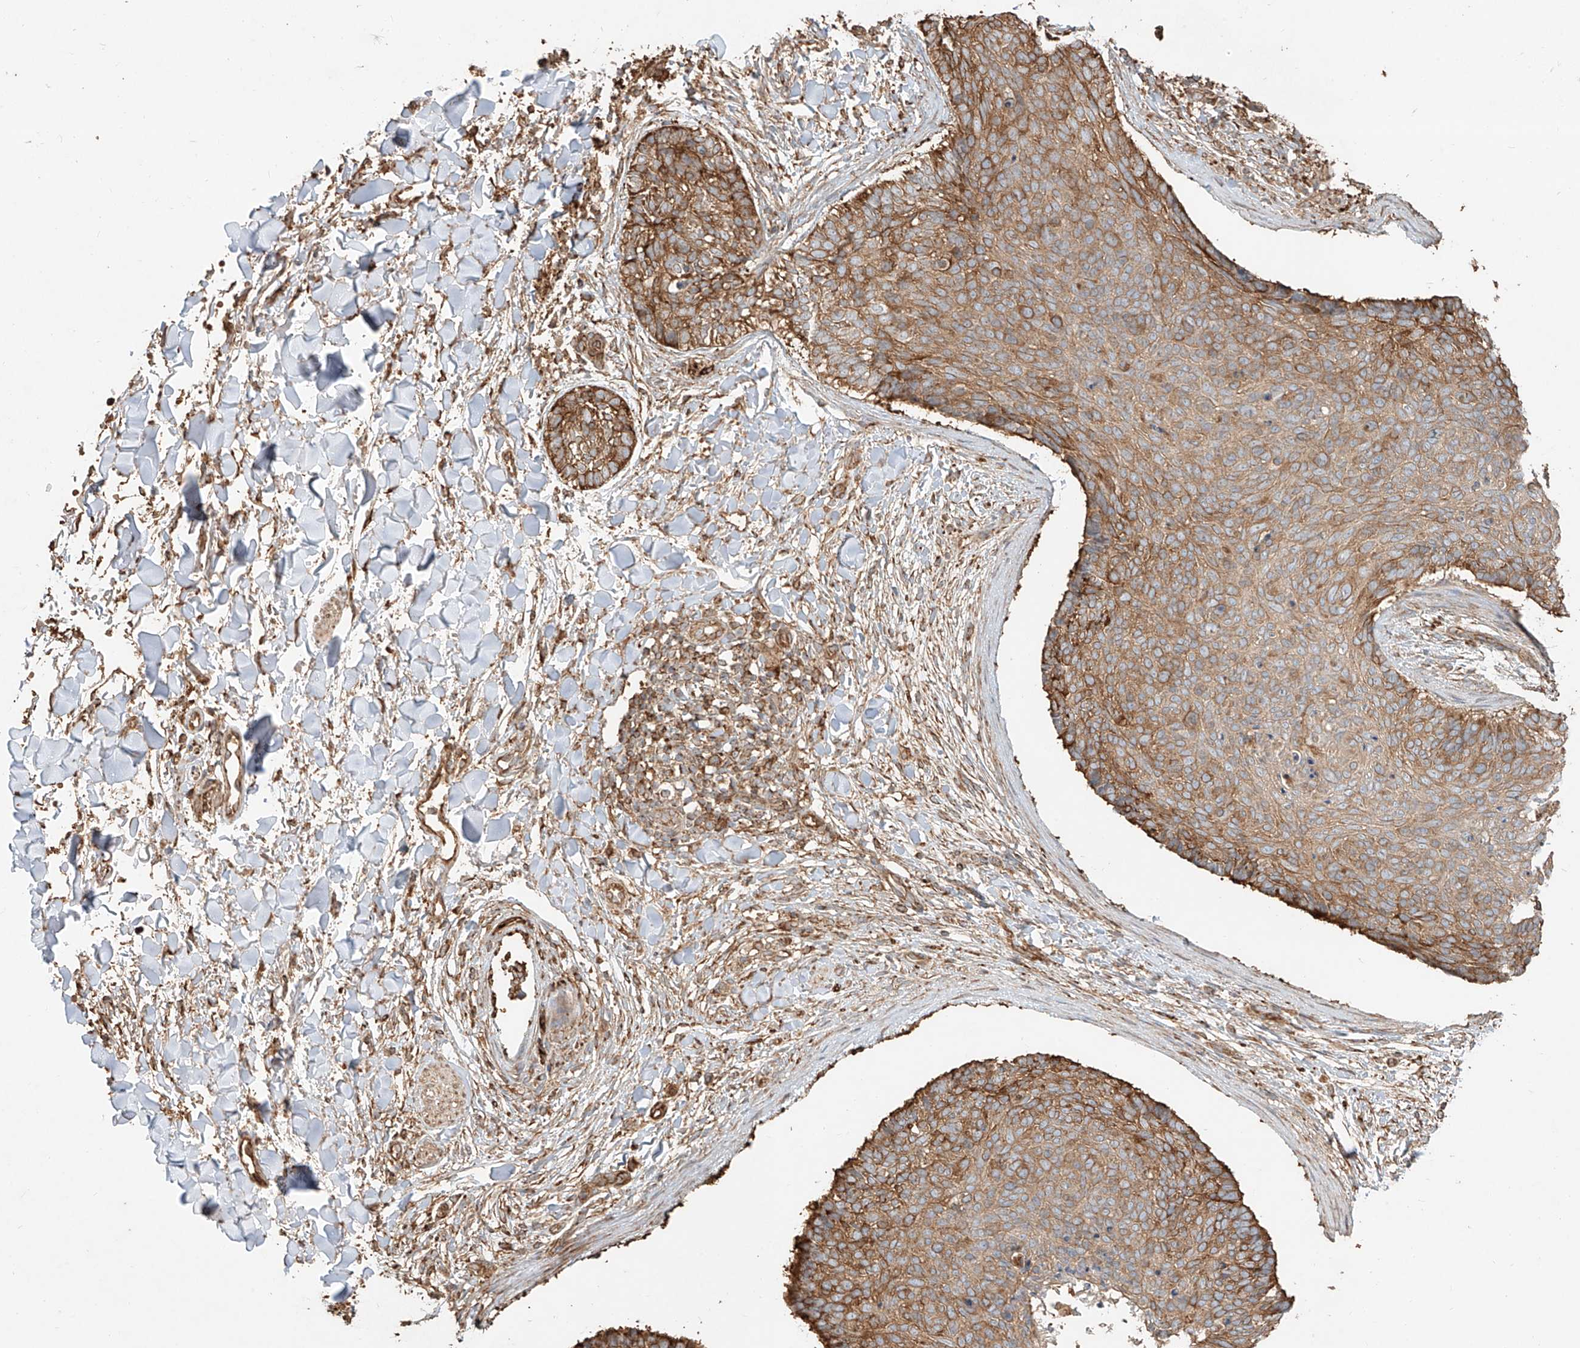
{"staining": {"intensity": "moderate", "quantity": ">75%", "location": "cytoplasmic/membranous"}, "tissue": "skin cancer", "cell_type": "Tumor cells", "image_type": "cancer", "snomed": [{"axis": "morphology", "description": "Normal tissue, NOS"}, {"axis": "morphology", "description": "Basal cell carcinoma"}, {"axis": "topography", "description": "Skin"}], "caption": "This is a micrograph of immunohistochemistry (IHC) staining of basal cell carcinoma (skin), which shows moderate staining in the cytoplasmic/membranous of tumor cells.", "gene": "EFNB1", "patient": {"sex": "female", "age": 56}}